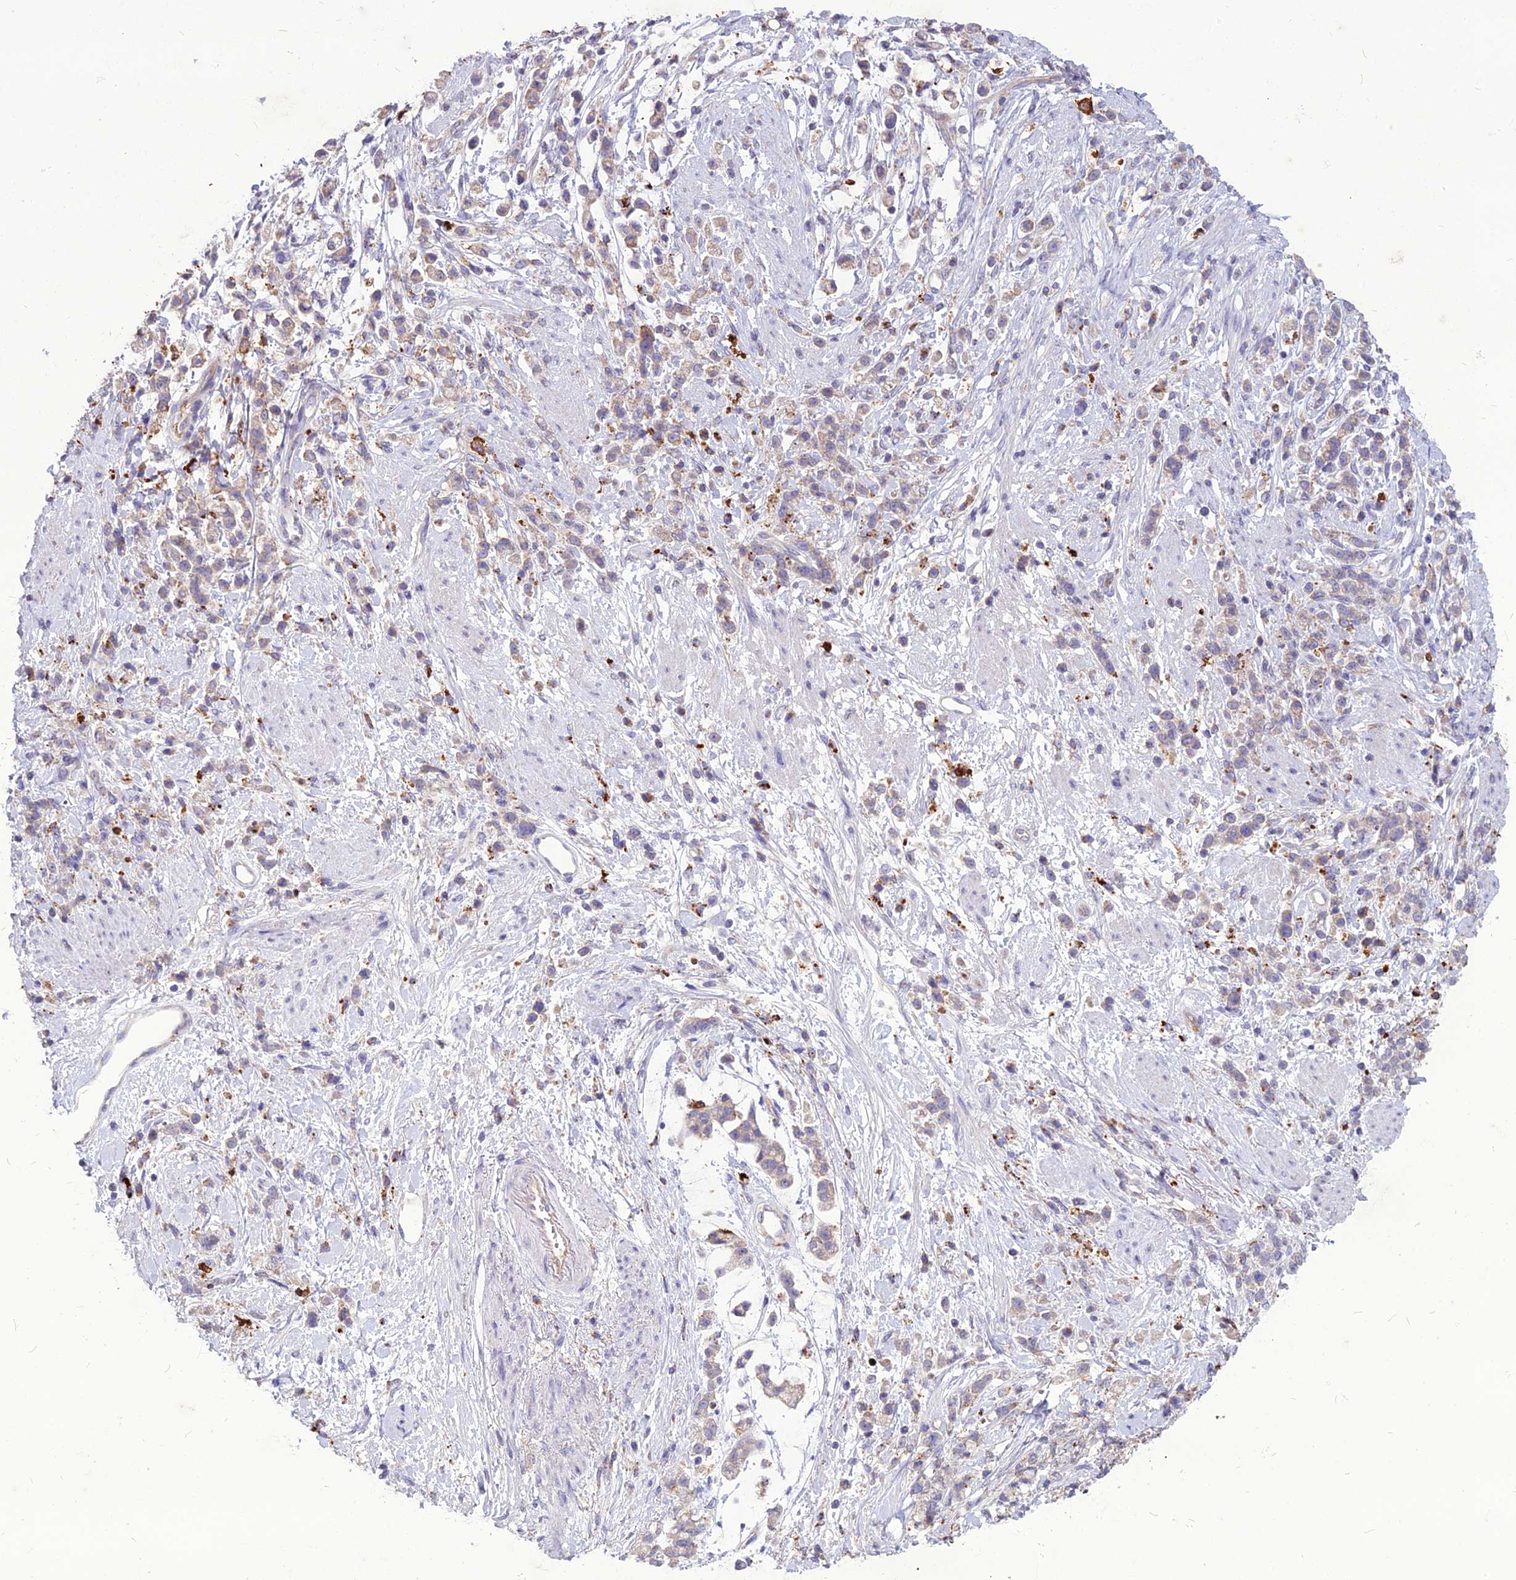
{"staining": {"intensity": "weak", "quantity": "25%-75%", "location": "cytoplasmic/membranous"}, "tissue": "stomach cancer", "cell_type": "Tumor cells", "image_type": "cancer", "snomed": [{"axis": "morphology", "description": "Adenocarcinoma, NOS"}, {"axis": "topography", "description": "Stomach"}], "caption": "Stomach cancer stained with a protein marker reveals weak staining in tumor cells.", "gene": "PCED1B", "patient": {"sex": "female", "age": 60}}